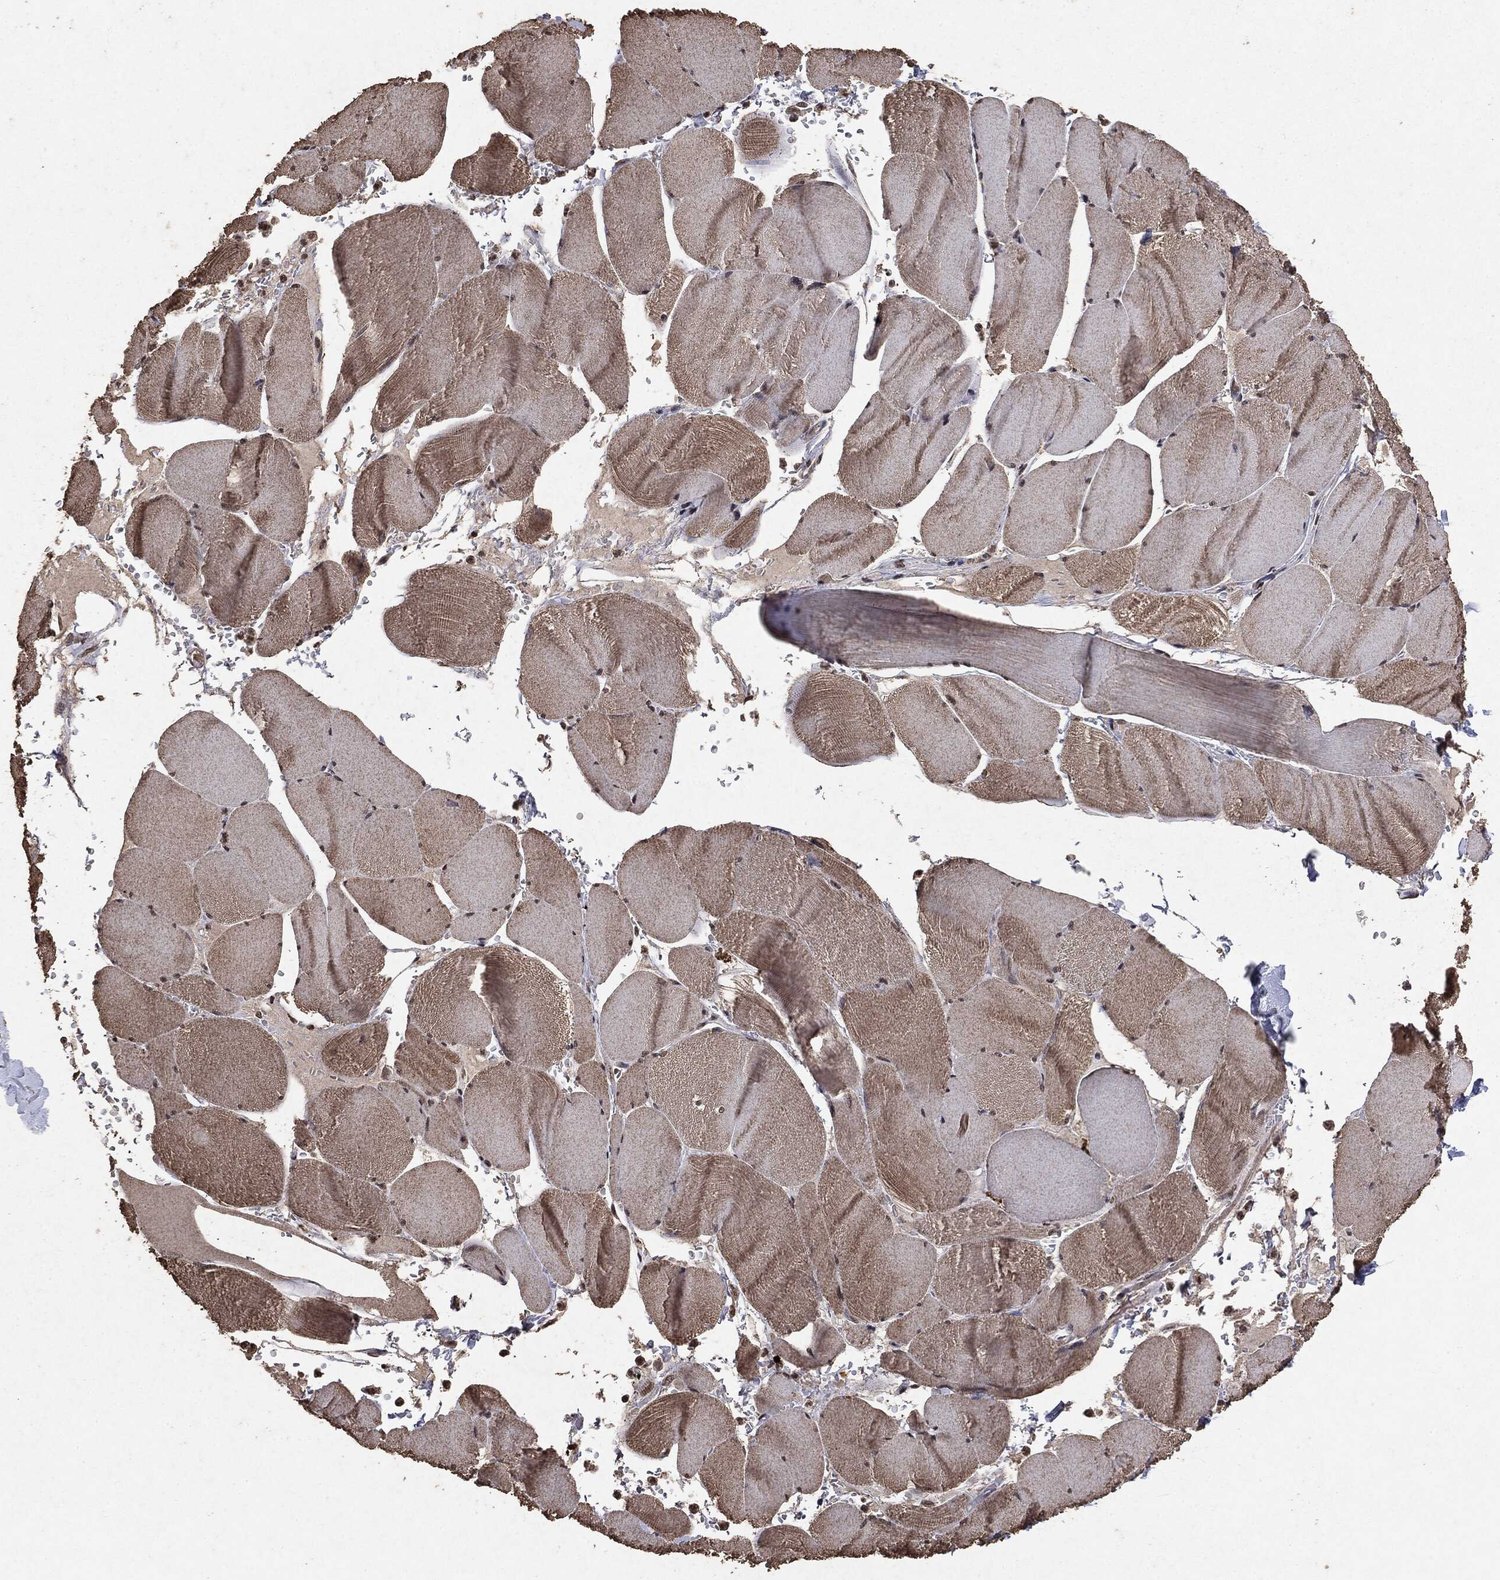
{"staining": {"intensity": "weak", "quantity": "25%-75%", "location": "cytoplasmic/membranous"}, "tissue": "skeletal muscle", "cell_type": "Myocytes", "image_type": "normal", "snomed": [{"axis": "morphology", "description": "Normal tissue, NOS"}, {"axis": "topography", "description": "Skeletal muscle"}], "caption": "The micrograph exhibits staining of normal skeletal muscle, revealing weak cytoplasmic/membranous protein positivity (brown color) within myocytes.", "gene": "RAD18", "patient": {"sex": "male", "age": 56}}